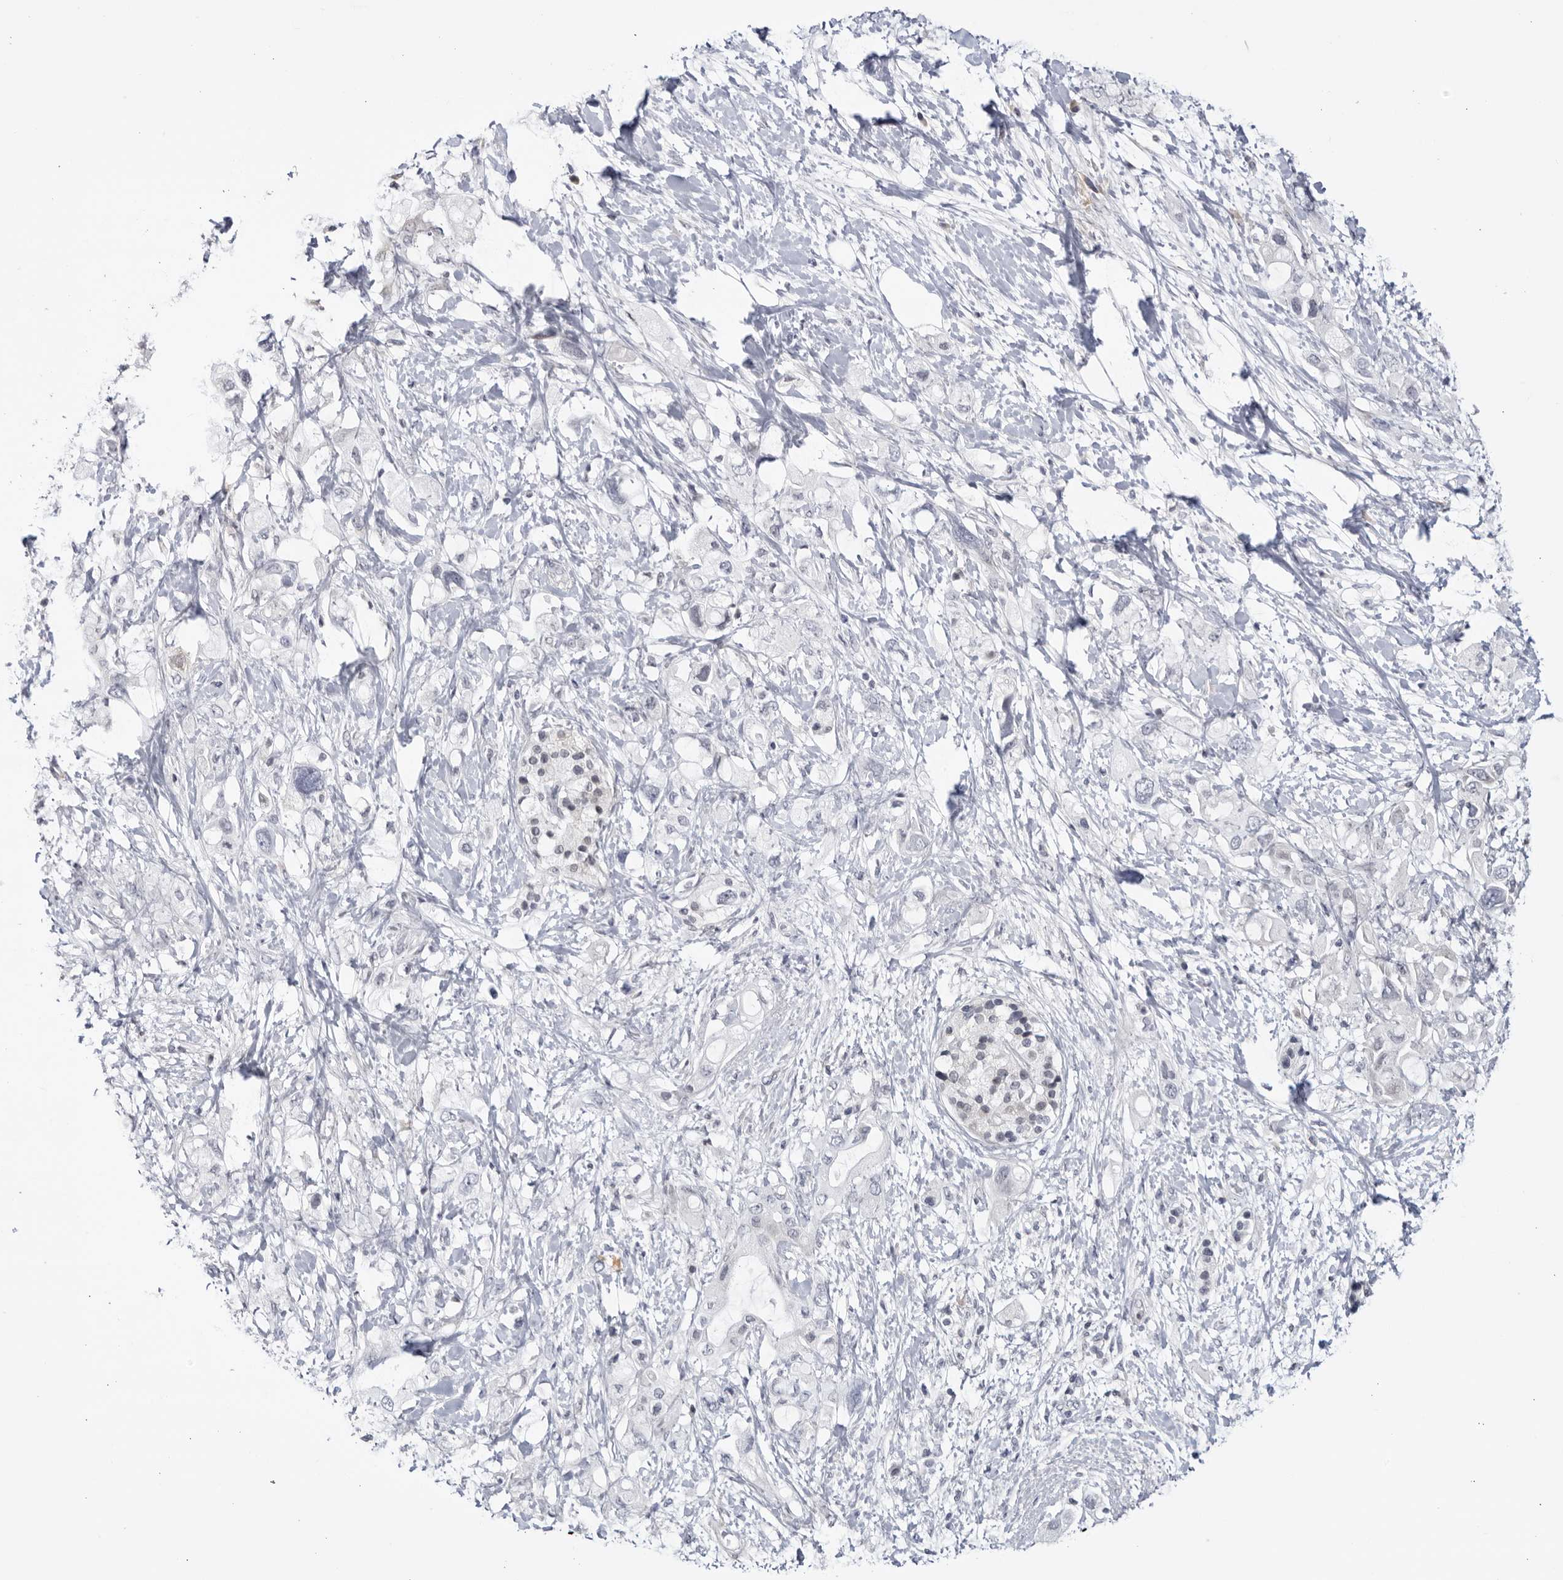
{"staining": {"intensity": "negative", "quantity": "none", "location": "none"}, "tissue": "pancreatic cancer", "cell_type": "Tumor cells", "image_type": "cancer", "snomed": [{"axis": "morphology", "description": "Adenocarcinoma, NOS"}, {"axis": "topography", "description": "Pancreas"}], "caption": "There is no significant staining in tumor cells of pancreatic adenocarcinoma. The staining is performed using DAB brown chromogen with nuclei counter-stained in using hematoxylin.", "gene": "CNBD1", "patient": {"sex": "female", "age": 56}}